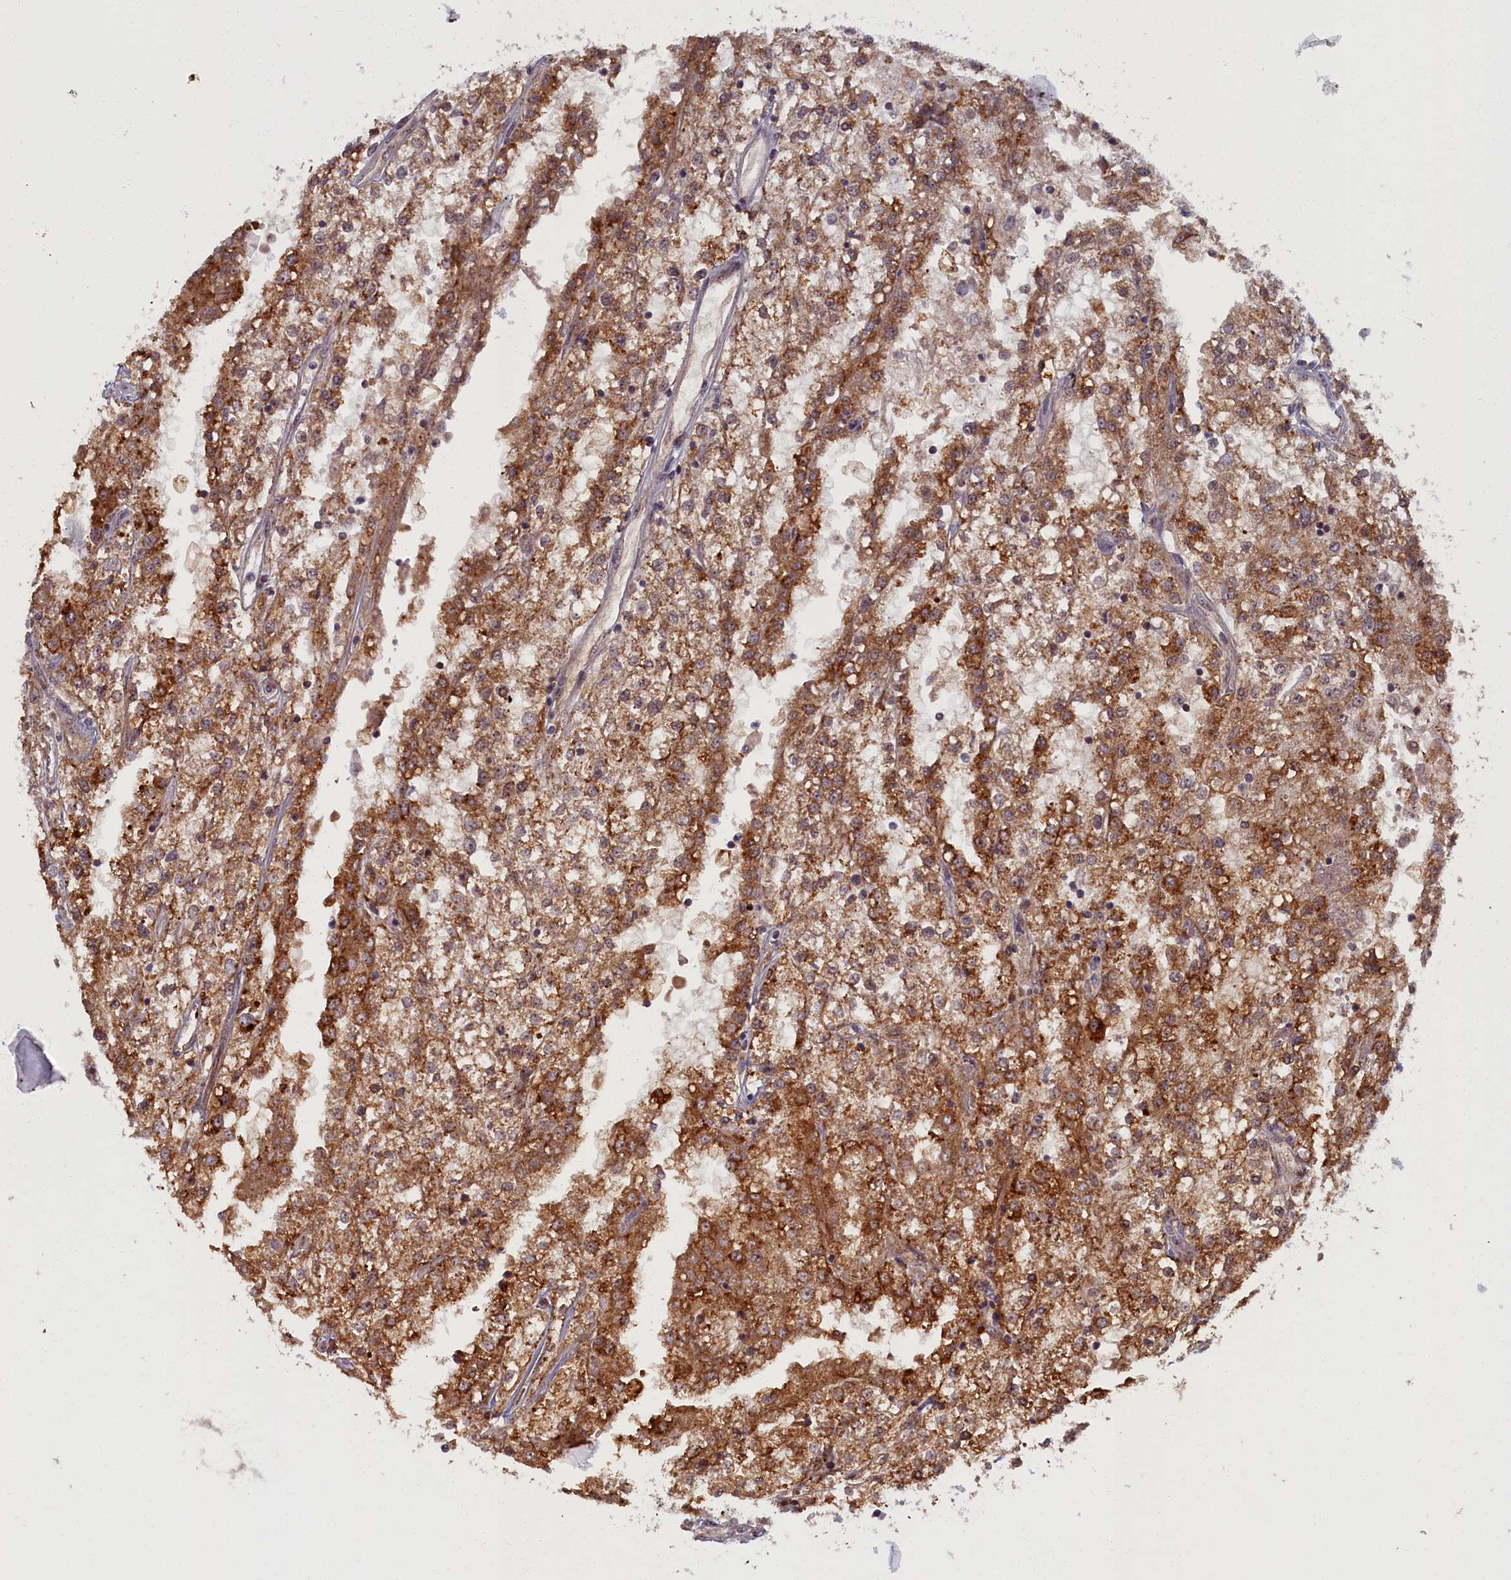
{"staining": {"intensity": "moderate", "quantity": ">75%", "location": "cytoplasmic/membranous"}, "tissue": "renal cancer", "cell_type": "Tumor cells", "image_type": "cancer", "snomed": [{"axis": "morphology", "description": "Adenocarcinoma, NOS"}, {"axis": "topography", "description": "Kidney"}], "caption": "Brown immunohistochemical staining in renal adenocarcinoma shows moderate cytoplasmic/membranous expression in about >75% of tumor cells. (DAB (3,3'-diaminobenzidine) IHC with brightfield microscopy, high magnification).", "gene": "PLA2G10", "patient": {"sex": "female", "age": 52}}